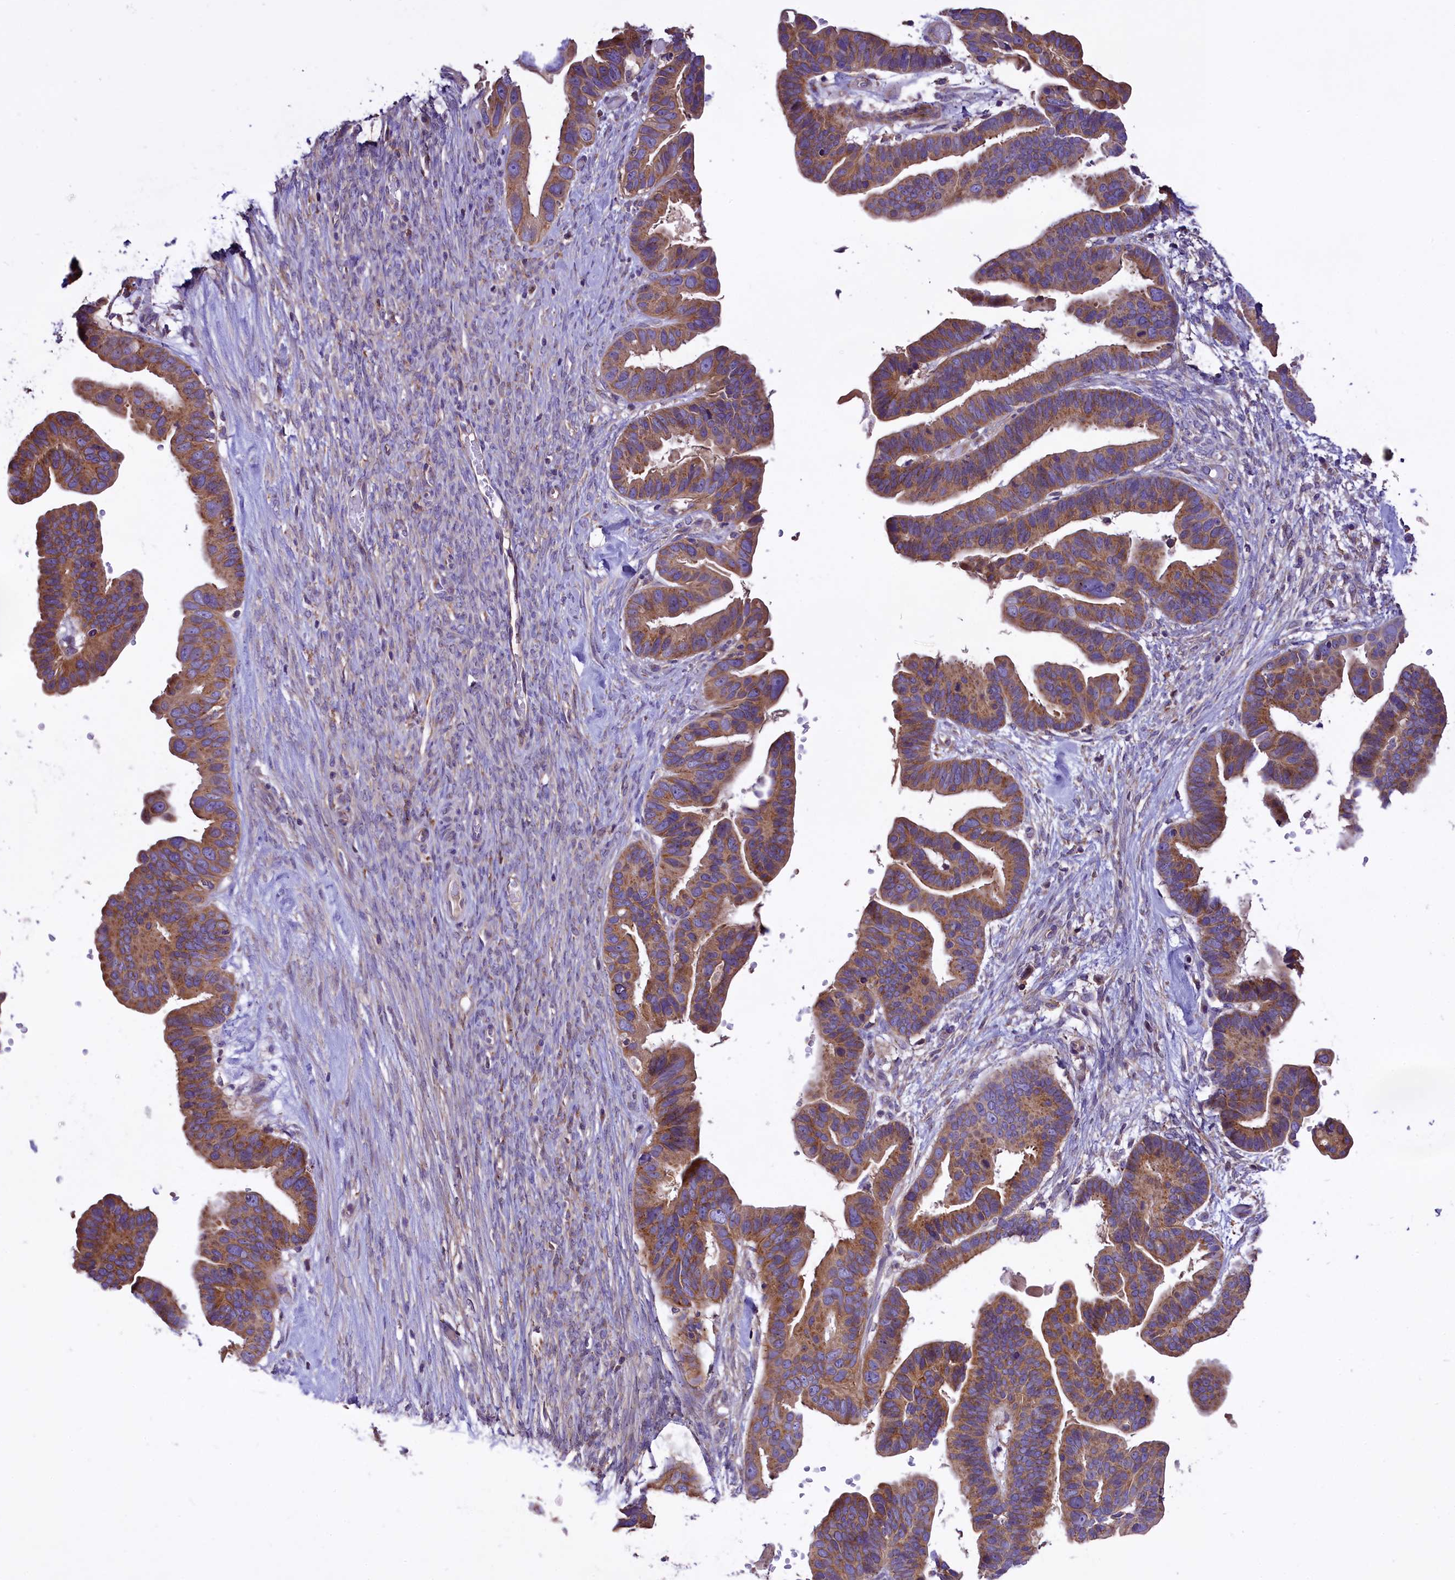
{"staining": {"intensity": "moderate", "quantity": ">75%", "location": "cytoplasmic/membranous"}, "tissue": "ovarian cancer", "cell_type": "Tumor cells", "image_type": "cancer", "snomed": [{"axis": "morphology", "description": "Cystadenocarcinoma, serous, NOS"}, {"axis": "topography", "description": "Ovary"}], "caption": "Serous cystadenocarcinoma (ovarian) stained for a protein exhibits moderate cytoplasmic/membranous positivity in tumor cells.", "gene": "PEMT", "patient": {"sex": "female", "age": 56}}